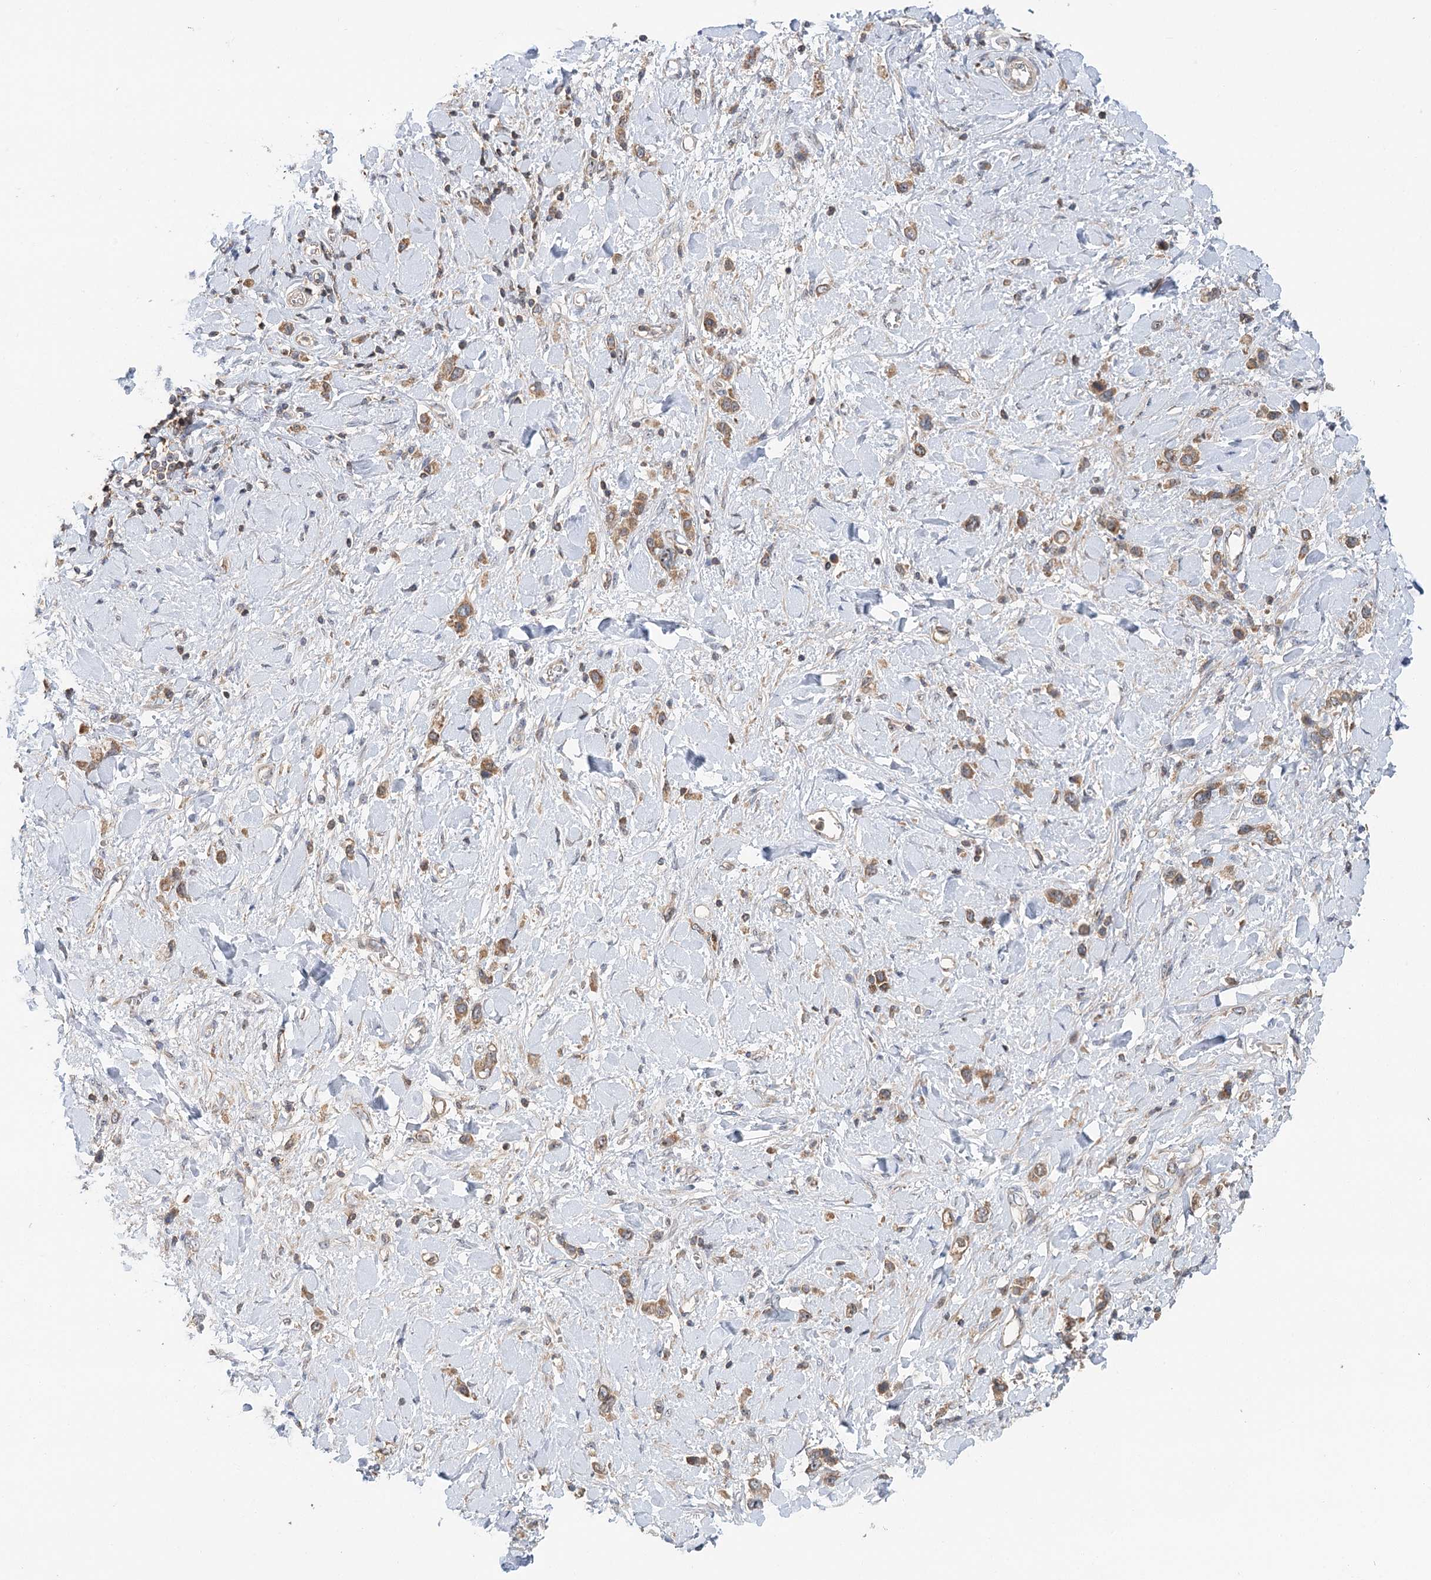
{"staining": {"intensity": "moderate", "quantity": ">75%", "location": "cytoplasmic/membranous"}, "tissue": "stomach cancer", "cell_type": "Tumor cells", "image_type": "cancer", "snomed": [{"axis": "morphology", "description": "Normal tissue, NOS"}, {"axis": "morphology", "description": "Adenocarcinoma, NOS"}, {"axis": "topography", "description": "Stomach, upper"}, {"axis": "topography", "description": "Stomach"}], "caption": "Brown immunohistochemical staining in human stomach cancer (adenocarcinoma) displays moderate cytoplasmic/membranous positivity in approximately >75% of tumor cells.", "gene": "RAPGEF6", "patient": {"sex": "female", "age": 65}}